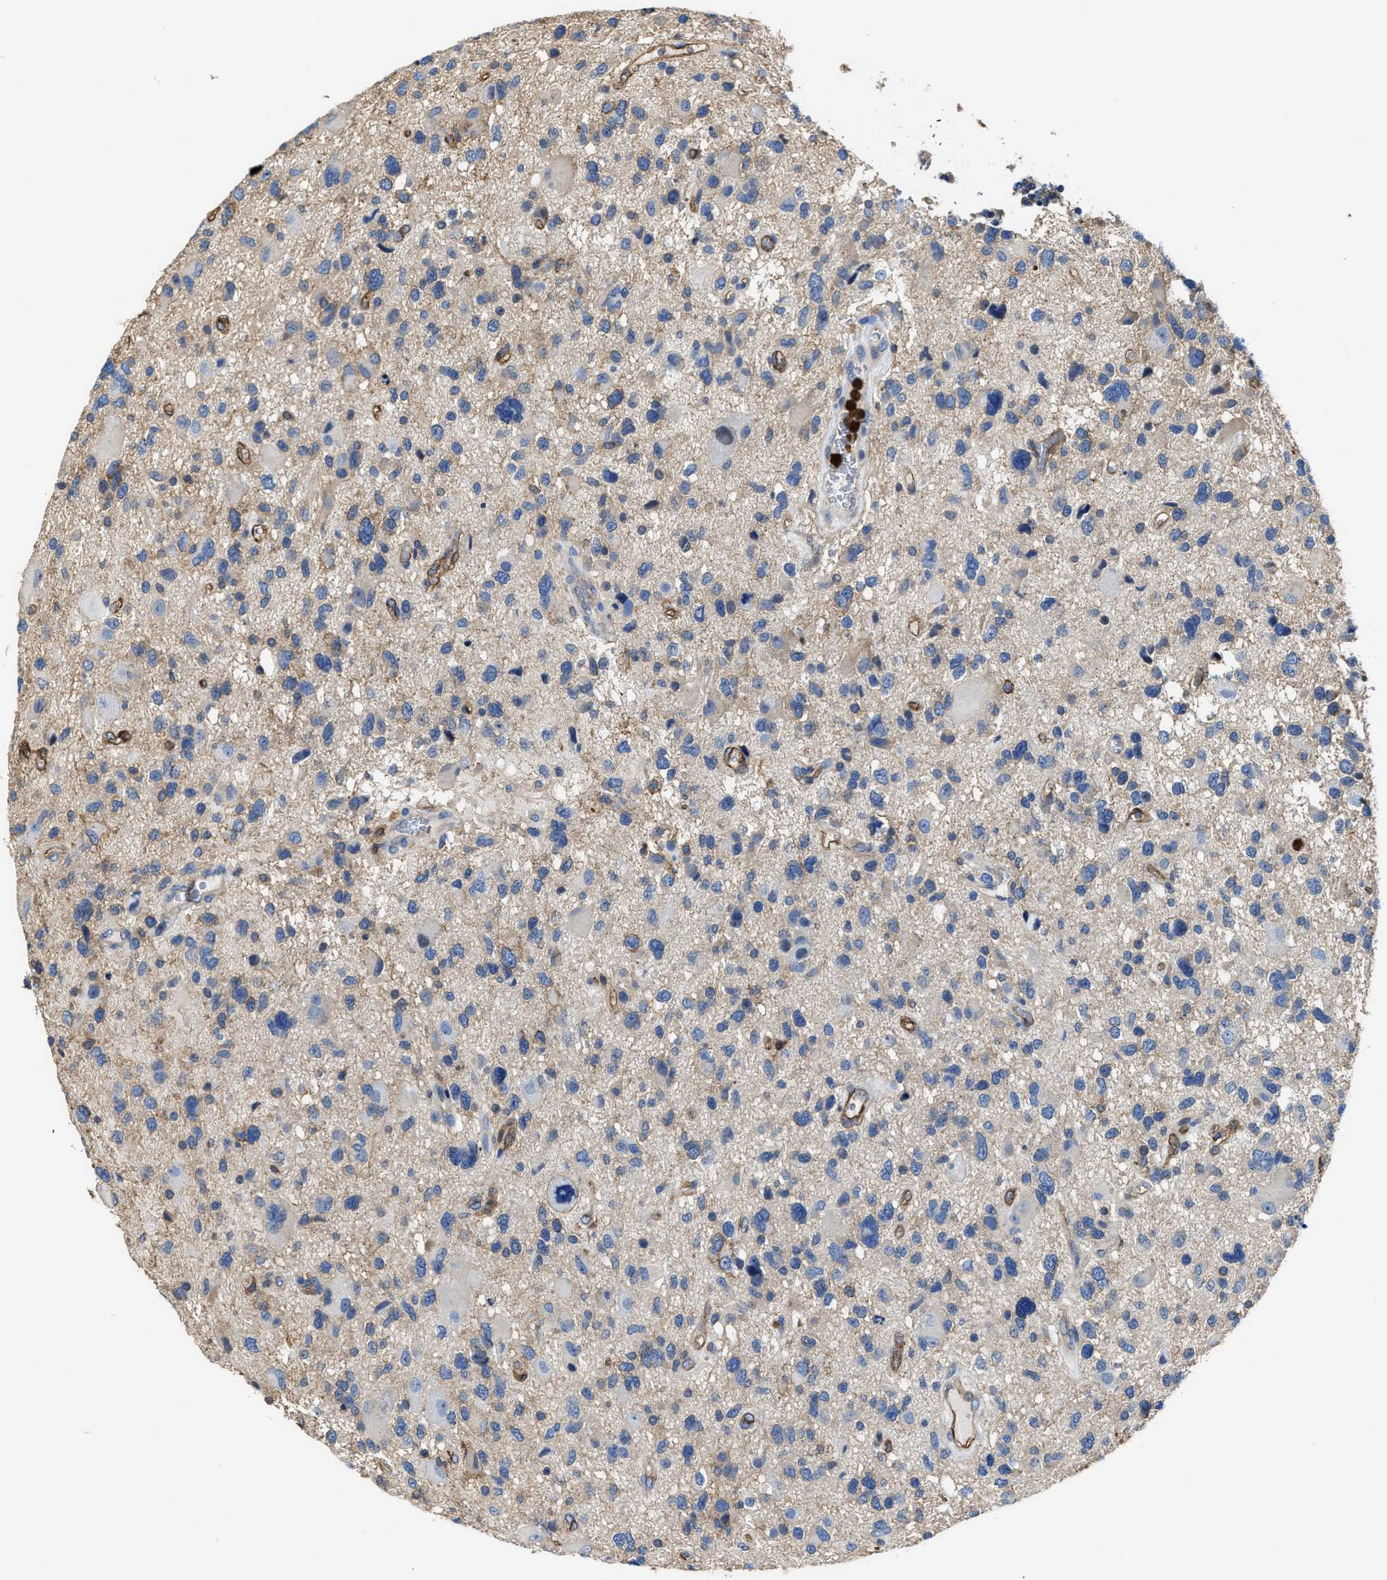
{"staining": {"intensity": "weak", "quantity": "<25%", "location": "cytoplasmic/membranous"}, "tissue": "glioma", "cell_type": "Tumor cells", "image_type": "cancer", "snomed": [{"axis": "morphology", "description": "Glioma, malignant, High grade"}, {"axis": "topography", "description": "Brain"}], "caption": "IHC of human glioma displays no staining in tumor cells.", "gene": "TRAF6", "patient": {"sex": "male", "age": 33}}